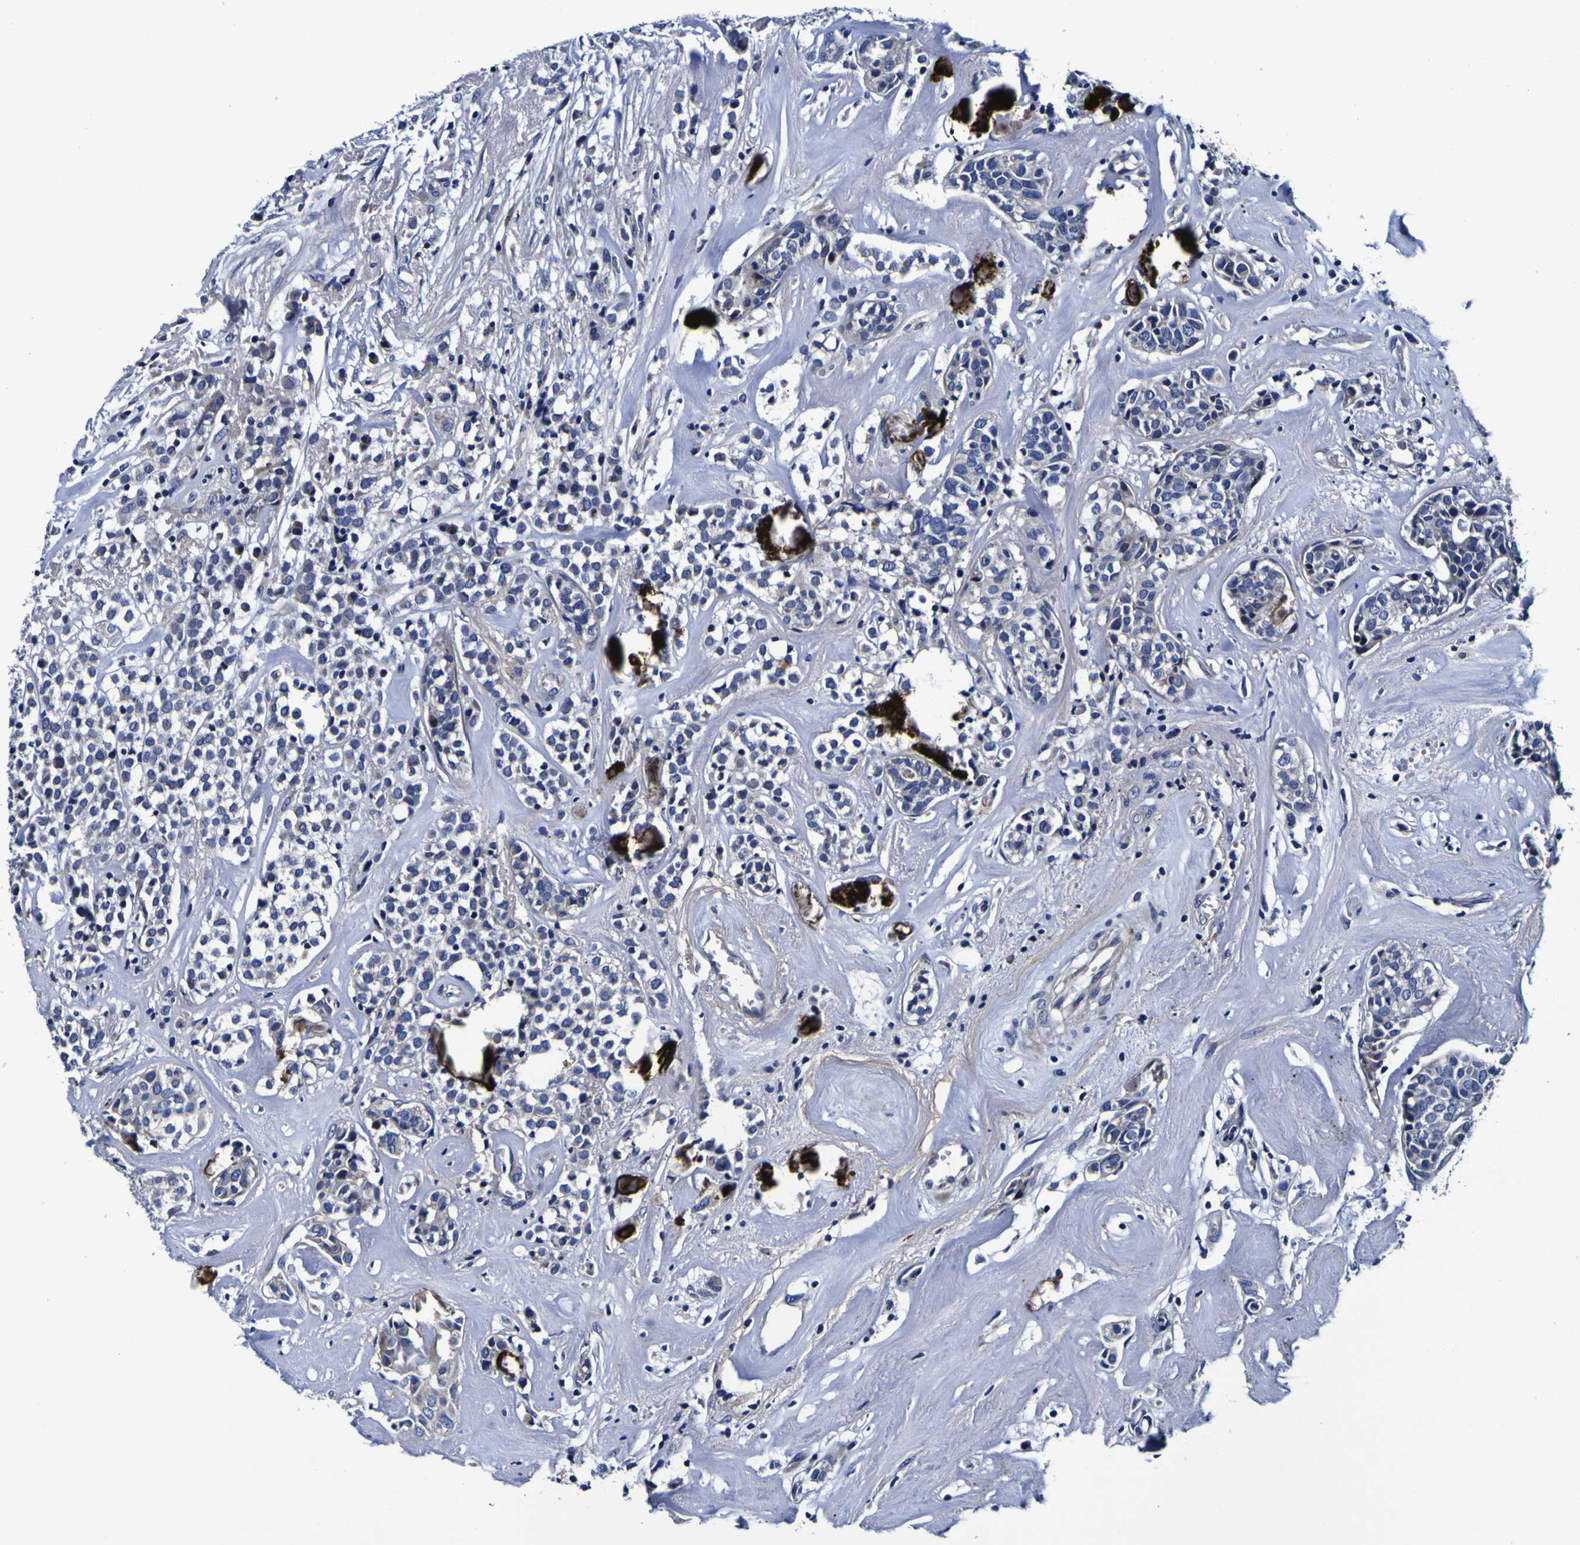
{"staining": {"intensity": "negative", "quantity": "none", "location": "none"}, "tissue": "head and neck cancer", "cell_type": "Tumor cells", "image_type": "cancer", "snomed": [{"axis": "morphology", "description": "Adenocarcinoma, NOS"}, {"axis": "topography", "description": "Salivary gland"}, {"axis": "topography", "description": "Head-Neck"}], "caption": "Immunohistochemistry image of neoplastic tissue: head and neck adenocarcinoma stained with DAB (3,3'-diaminobenzidine) reveals no significant protein positivity in tumor cells.", "gene": "PDLIM4", "patient": {"sex": "female", "age": 65}}